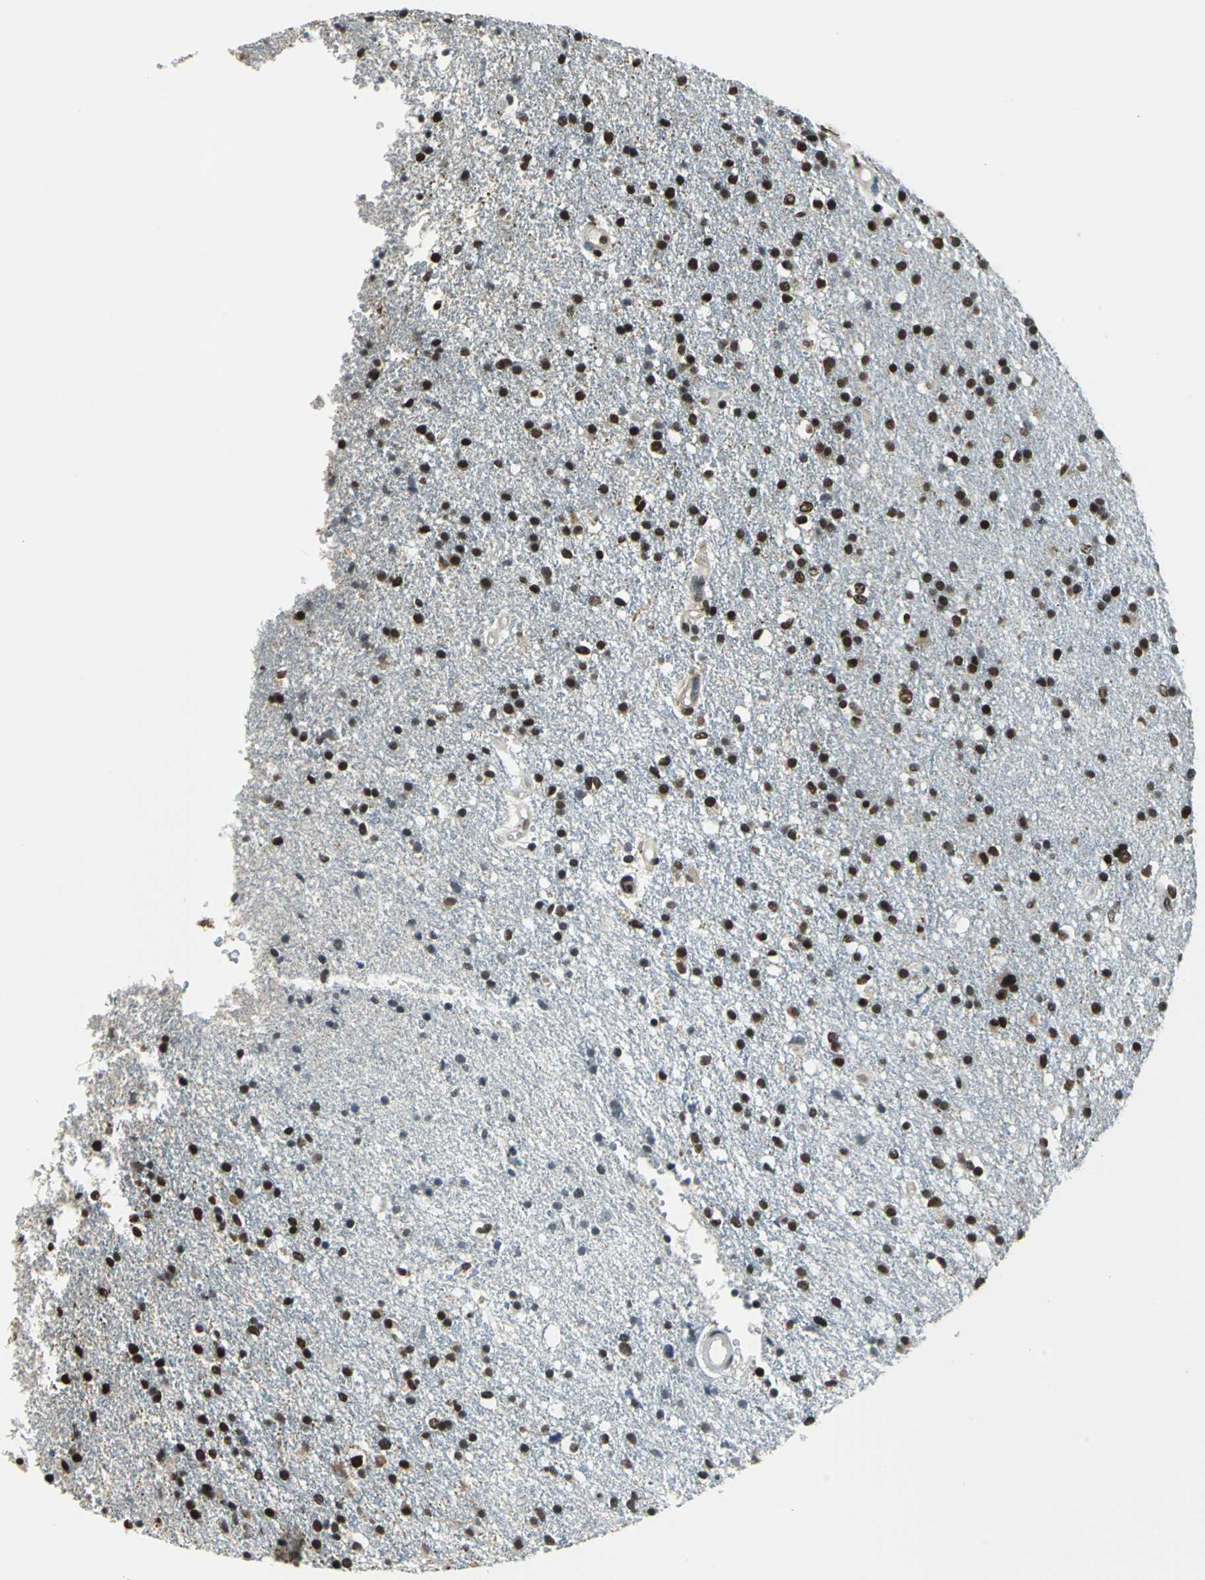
{"staining": {"intensity": "strong", "quantity": ">75%", "location": "nuclear"}, "tissue": "glioma", "cell_type": "Tumor cells", "image_type": "cancer", "snomed": [{"axis": "morphology", "description": "Glioma, malignant, High grade"}, {"axis": "topography", "description": "Brain"}], "caption": "Immunohistochemistry (DAB) staining of glioma reveals strong nuclear protein expression in approximately >75% of tumor cells. Immunohistochemistry (ihc) stains the protein in brown and the nuclei are stained blue.", "gene": "RBM14", "patient": {"sex": "male", "age": 33}}